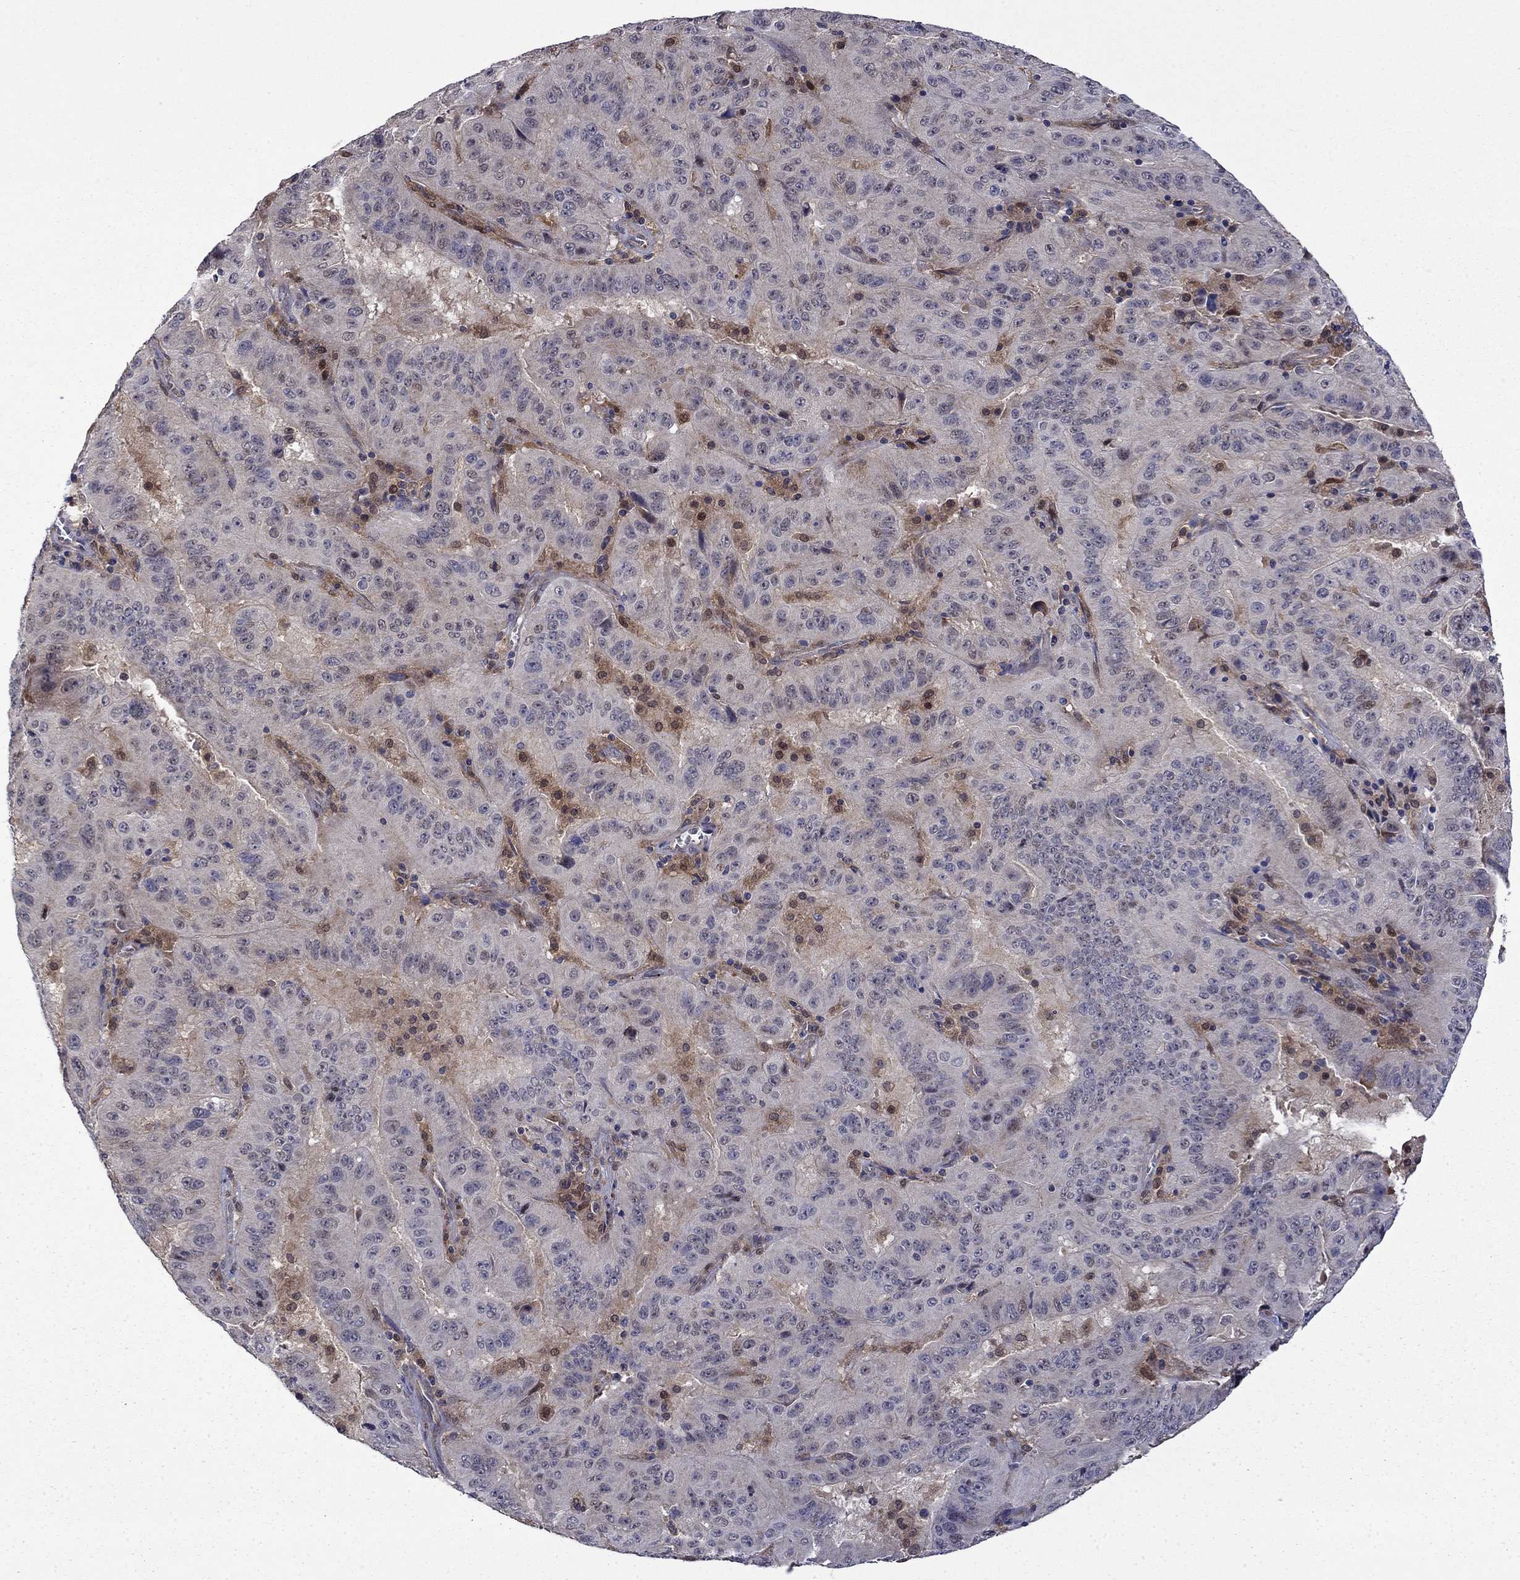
{"staining": {"intensity": "negative", "quantity": "none", "location": "none"}, "tissue": "pancreatic cancer", "cell_type": "Tumor cells", "image_type": "cancer", "snomed": [{"axis": "morphology", "description": "Adenocarcinoma, NOS"}, {"axis": "topography", "description": "Pancreas"}], "caption": "High magnification brightfield microscopy of adenocarcinoma (pancreatic) stained with DAB (3,3'-diaminobenzidine) (brown) and counterstained with hematoxylin (blue): tumor cells show no significant positivity.", "gene": "TPMT", "patient": {"sex": "male", "age": 63}}